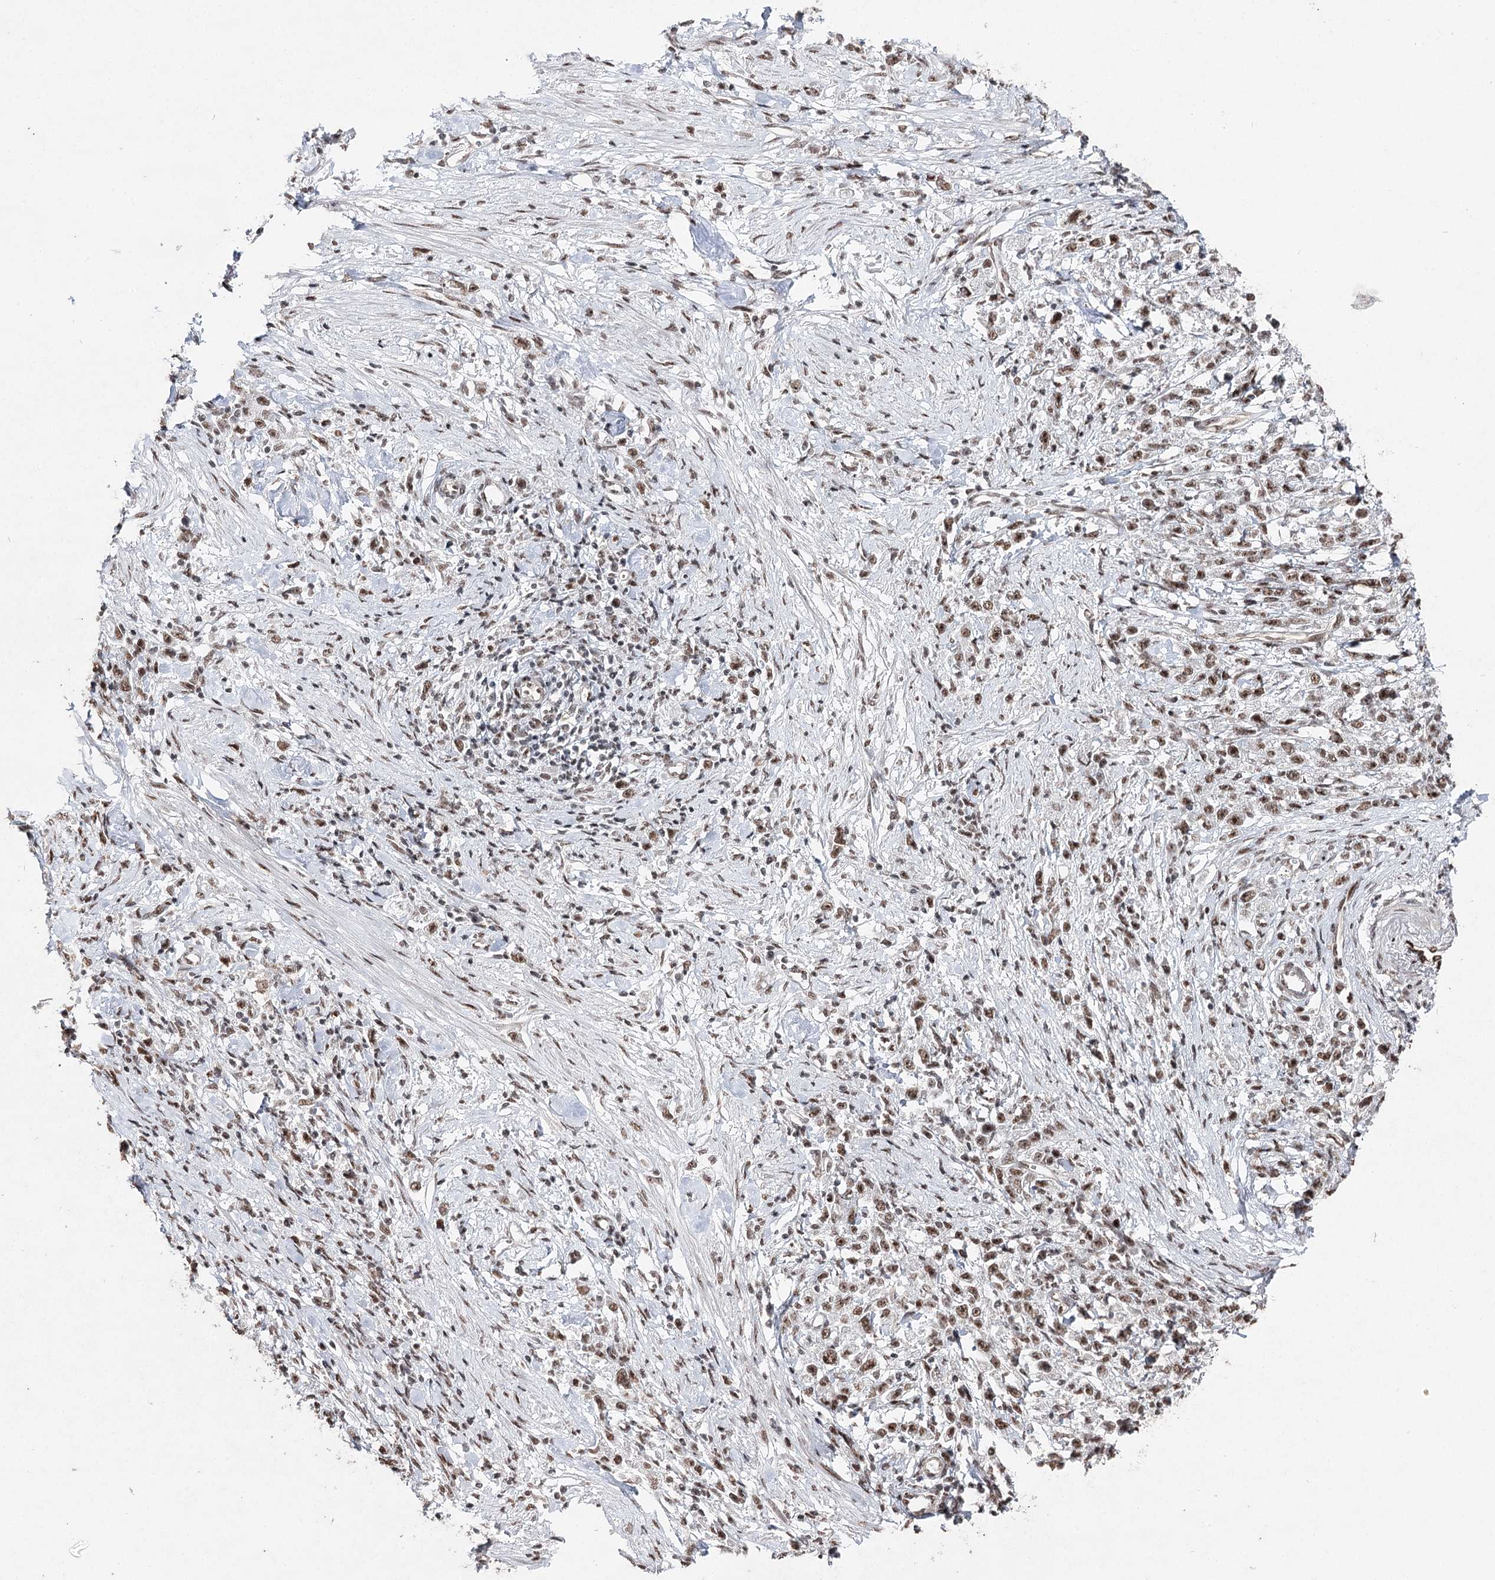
{"staining": {"intensity": "moderate", "quantity": ">75%", "location": "nuclear"}, "tissue": "stomach cancer", "cell_type": "Tumor cells", "image_type": "cancer", "snomed": [{"axis": "morphology", "description": "Adenocarcinoma, NOS"}, {"axis": "topography", "description": "Stomach"}], "caption": "A high-resolution image shows IHC staining of stomach adenocarcinoma, which reveals moderate nuclear positivity in about >75% of tumor cells. The staining is performed using DAB (3,3'-diaminobenzidine) brown chromogen to label protein expression. The nuclei are counter-stained blue using hematoxylin.", "gene": "PDCD4", "patient": {"sex": "female", "age": 59}}